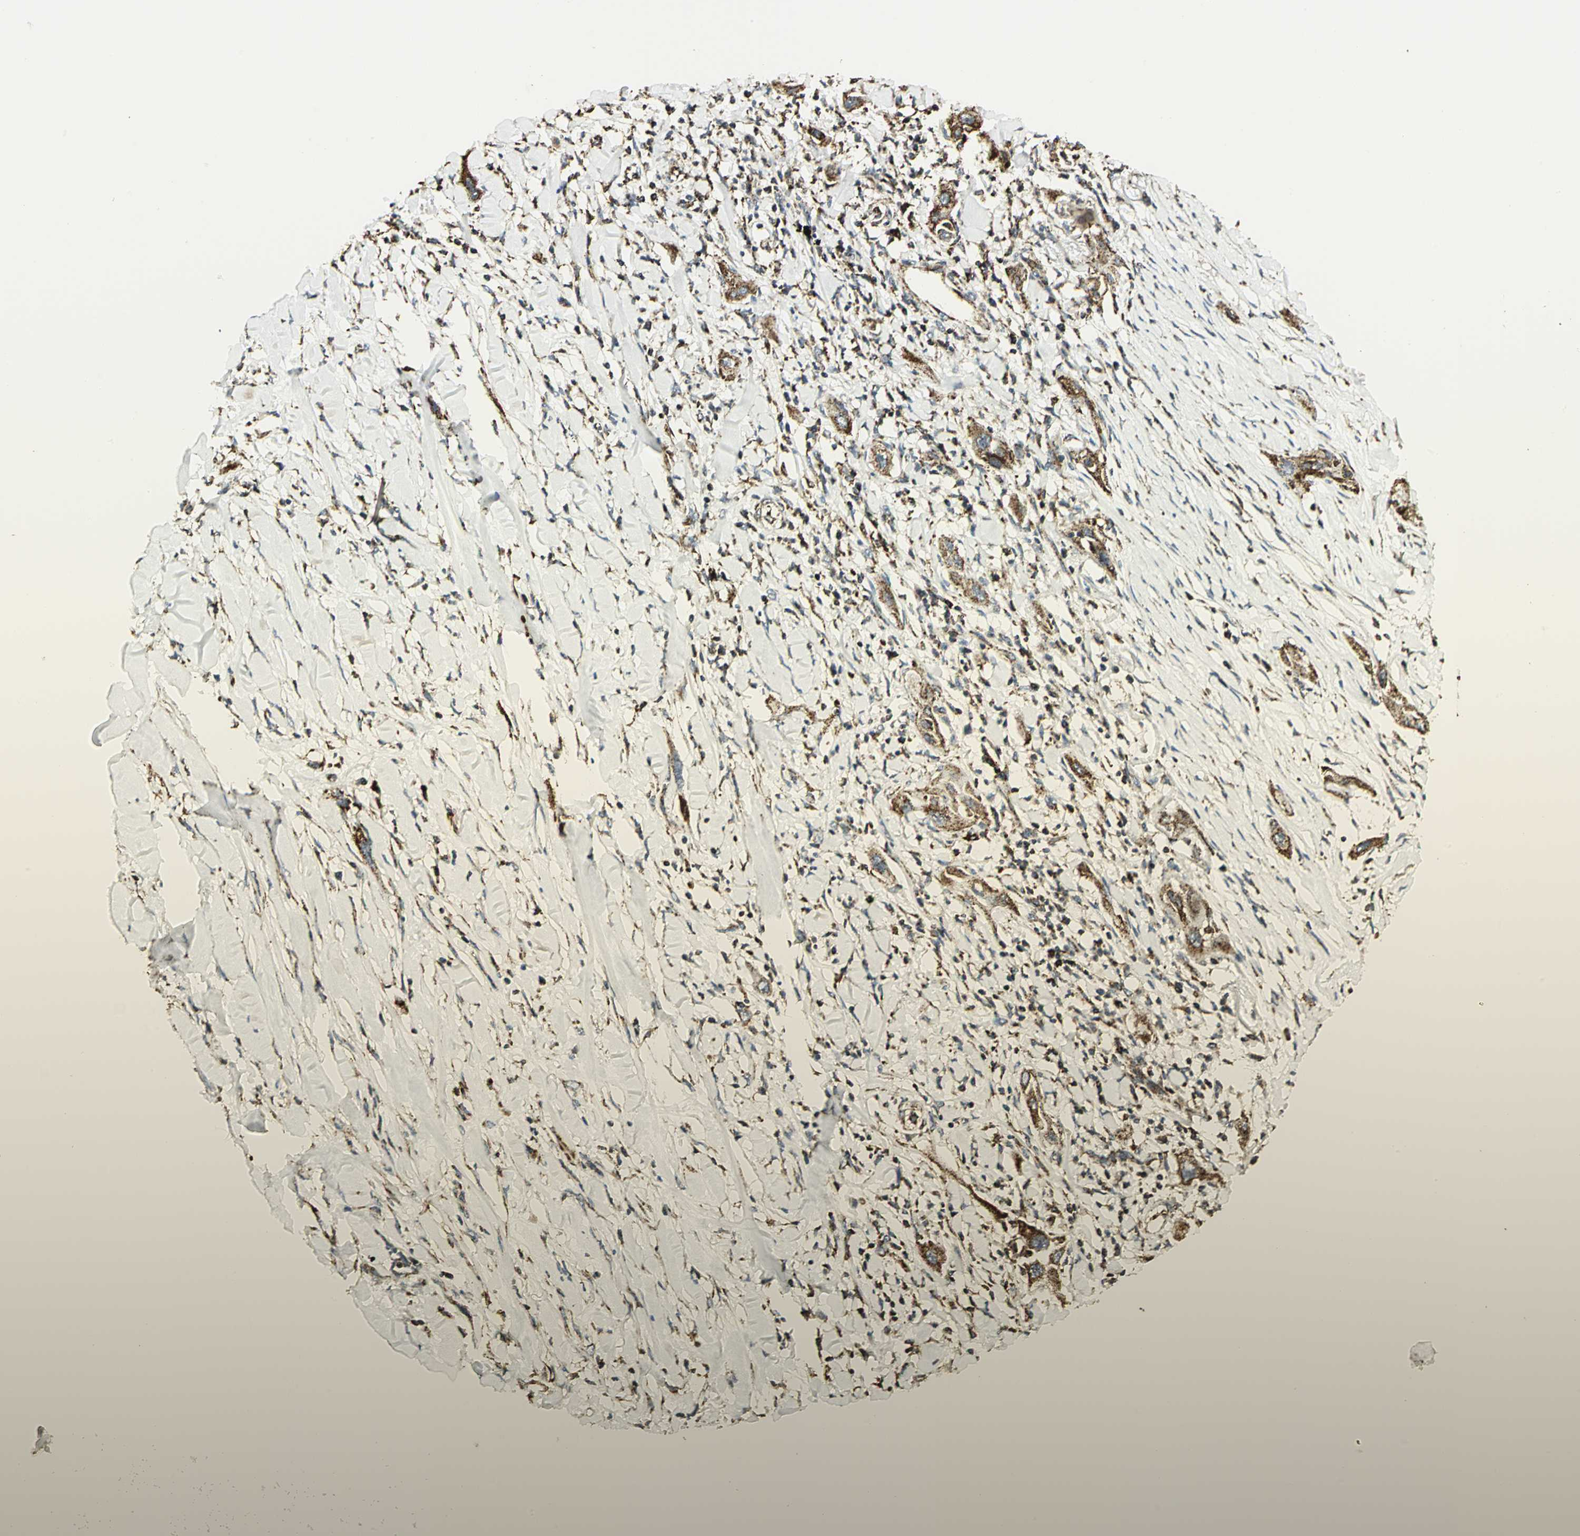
{"staining": {"intensity": "strong", "quantity": ">75%", "location": "cytoplasmic/membranous"}, "tissue": "lung cancer", "cell_type": "Tumor cells", "image_type": "cancer", "snomed": [{"axis": "morphology", "description": "Squamous cell carcinoma, NOS"}, {"axis": "topography", "description": "Lung"}], "caption": "There is high levels of strong cytoplasmic/membranous positivity in tumor cells of lung cancer (squamous cell carcinoma), as demonstrated by immunohistochemical staining (brown color).", "gene": "VDAC1", "patient": {"sex": "female", "age": 47}}